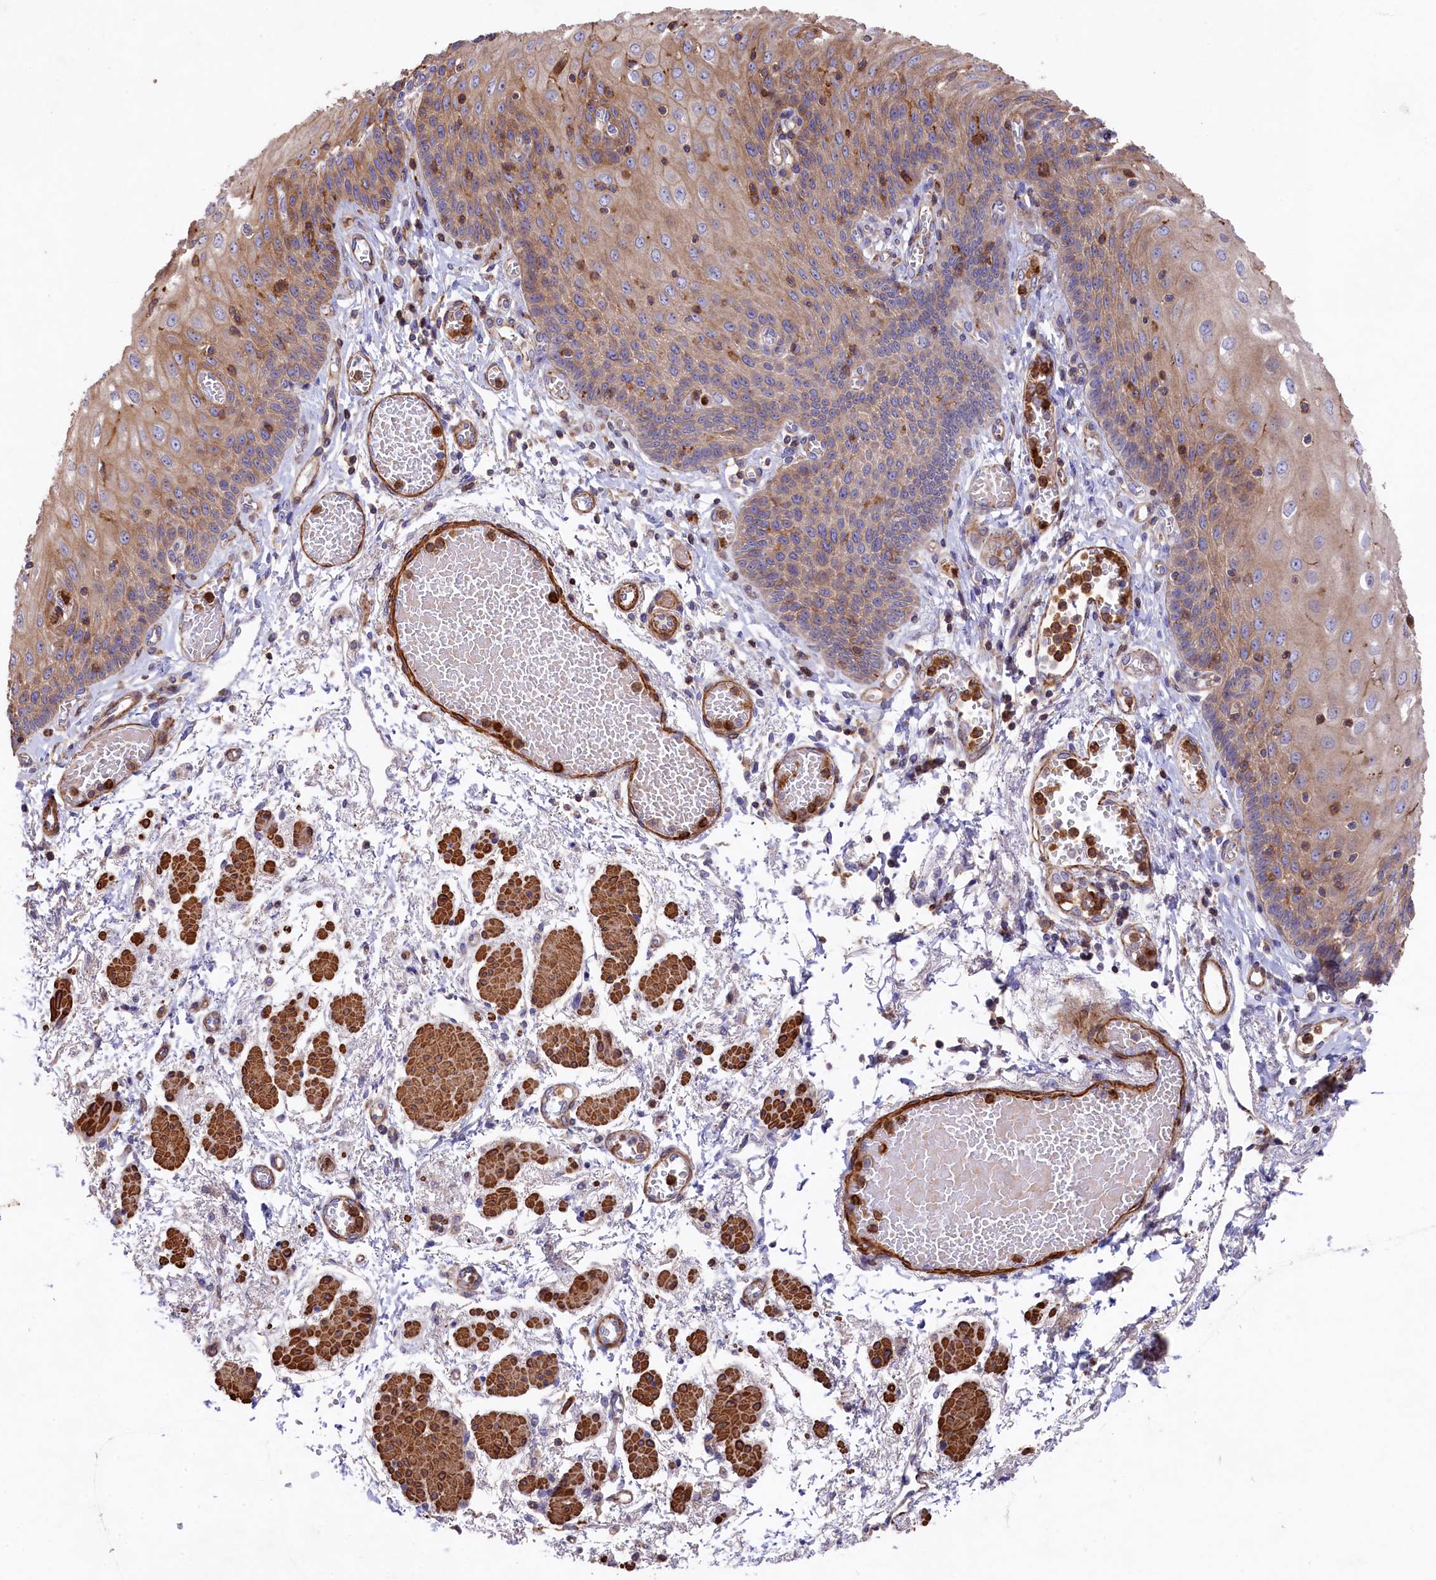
{"staining": {"intensity": "moderate", "quantity": ">75%", "location": "cytoplasmic/membranous"}, "tissue": "esophagus", "cell_type": "Squamous epithelial cells", "image_type": "normal", "snomed": [{"axis": "morphology", "description": "Normal tissue, NOS"}, {"axis": "topography", "description": "Esophagus"}], "caption": "Protein positivity by IHC exhibits moderate cytoplasmic/membranous positivity in approximately >75% of squamous epithelial cells in benign esophagus.", "gene": "RAPSN", "patient": {"sex": "male", "age": 81}}